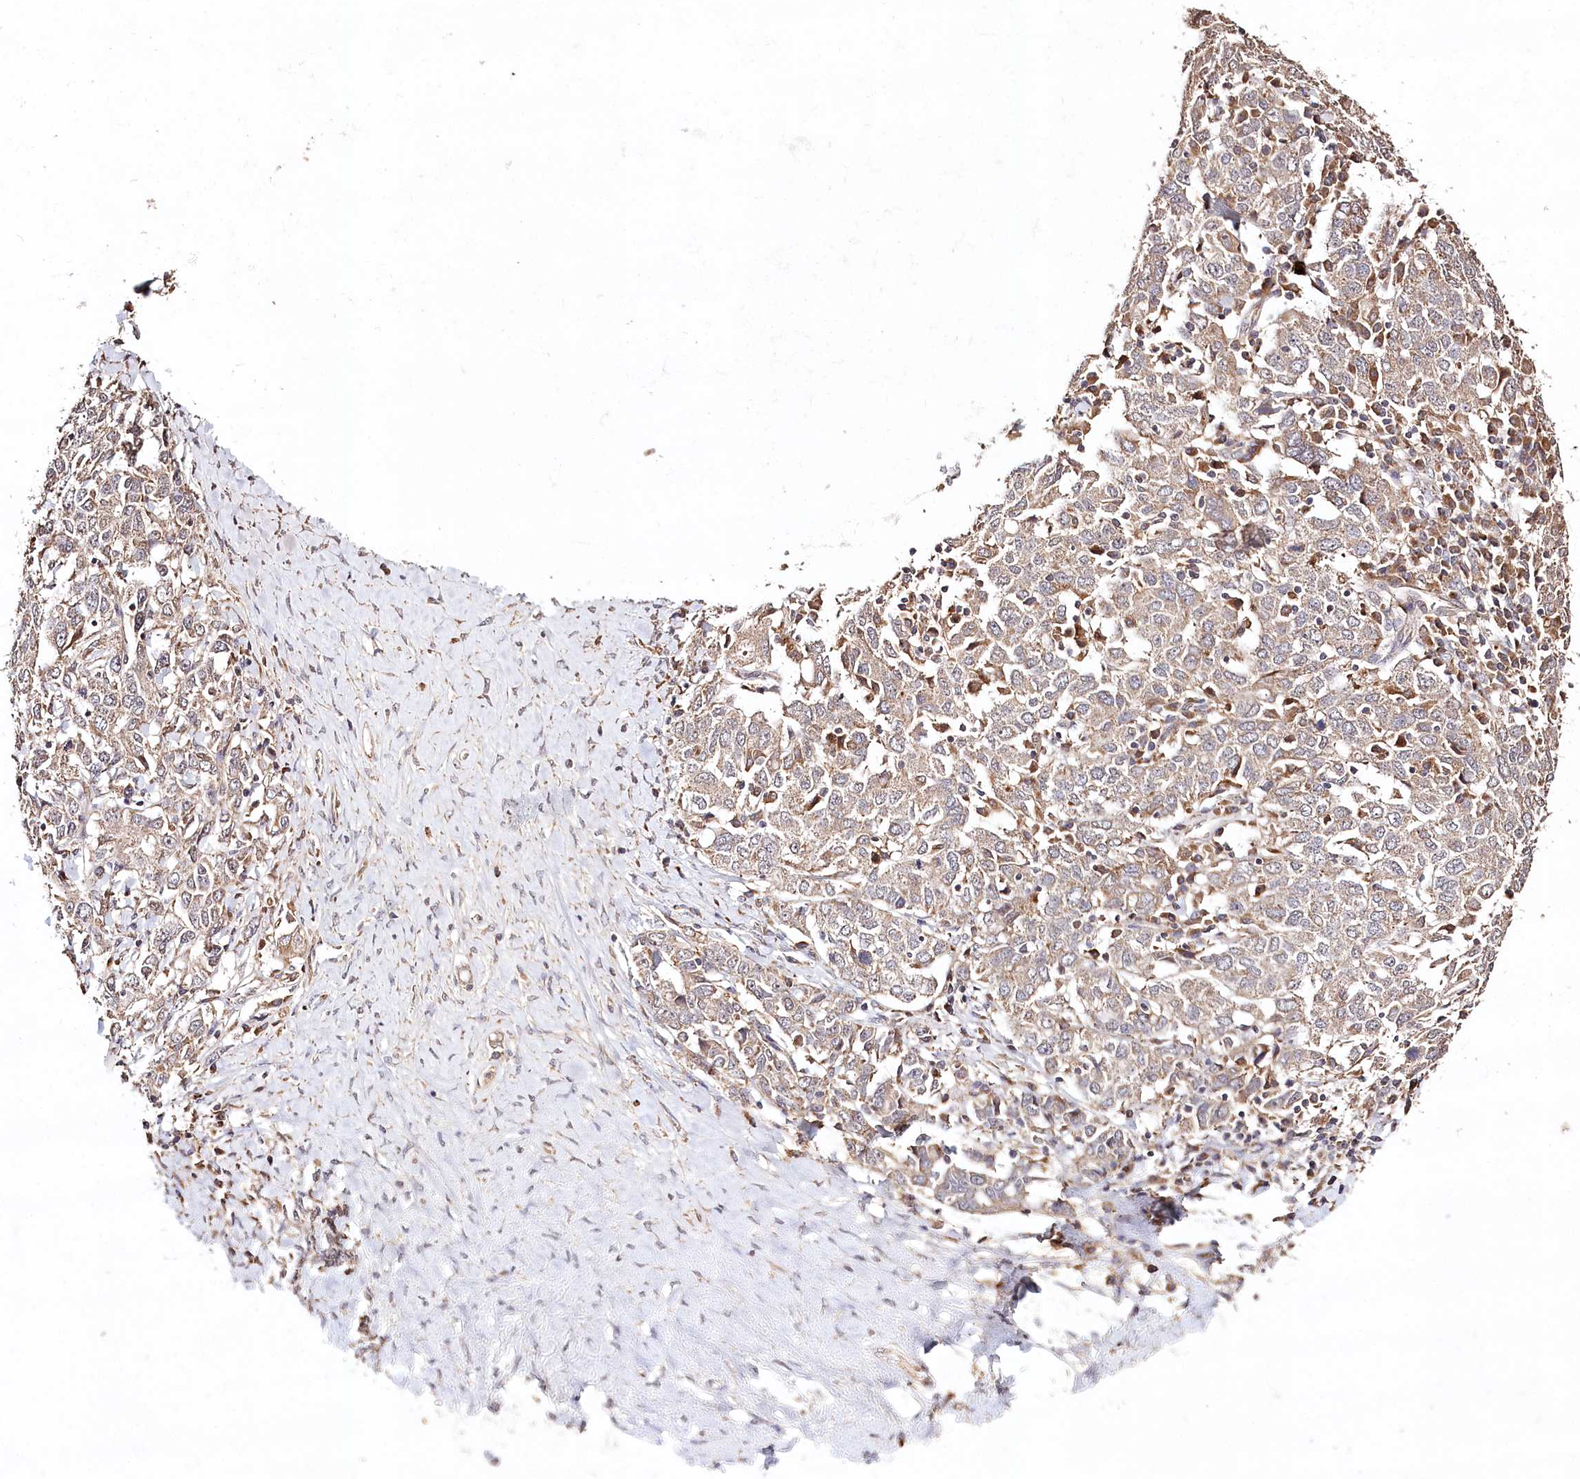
{"staining": {"intensity": "moderate", "quantity": "25%-75%", "location": "cytoplasmic/membranous"}, "tissue": "ovarian cancer", "cell_type": "Tumor cells", "image_type": "cancer", "snomed": [{"axis": "morphology", "description": "Carcinoma, endometroid"}, {"axis": "topography", "description": "Ovary"}], "caption": "Protein staining of ovarian cancer tissue exhibits moderate cytoplasmic/membranous staining in approximately 25%-75% of tumor cells. (Stains: DAB in brown, nuclei in blue, Microscopy: brightfield microscopy at high magnification).", "gene": "DMXL1", "patient": {"sex": "female", "age": 62}}